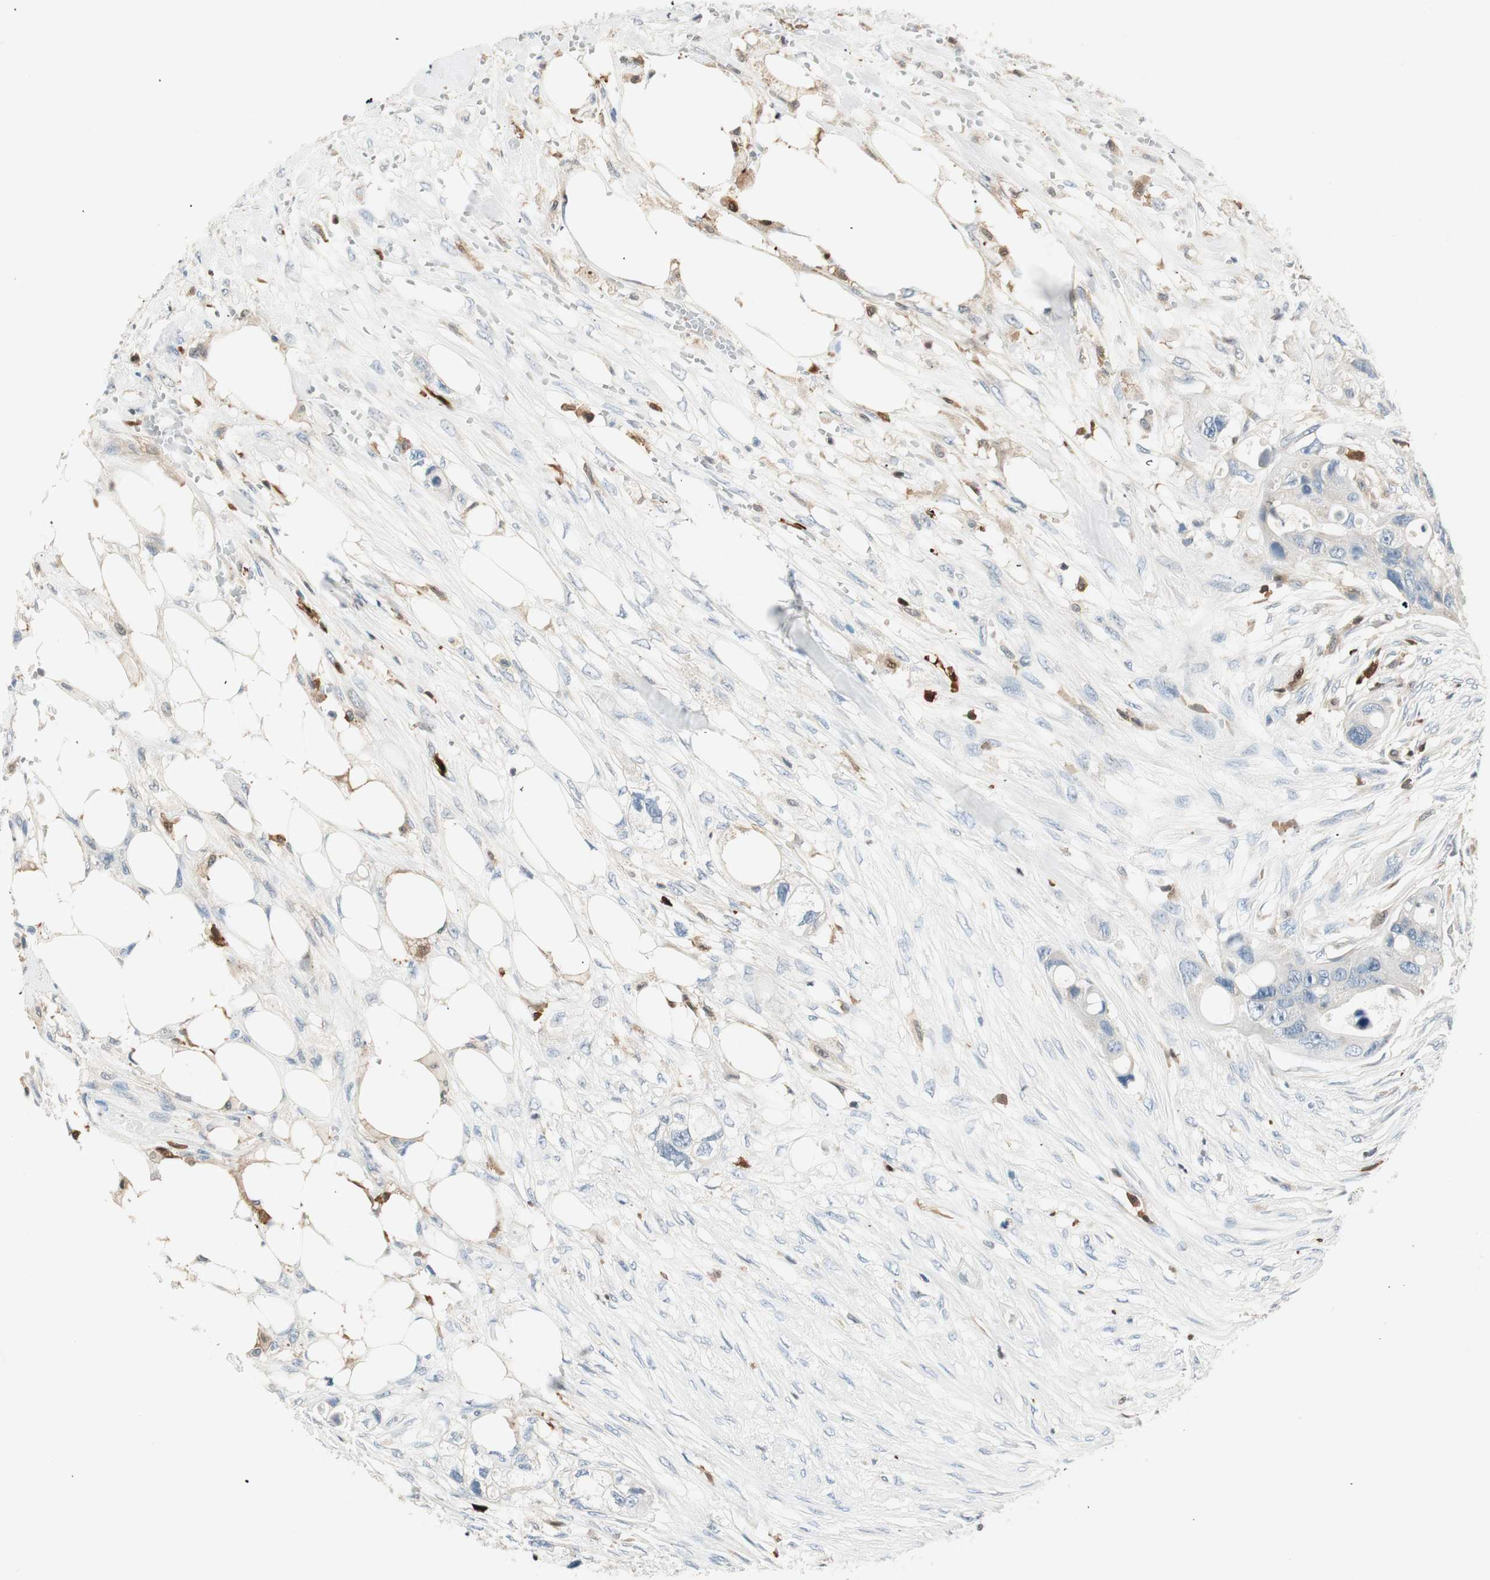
{"staining": {"intensity": "negative", "quantity": "none", "location": "none"}, "tissue": "colorectal cancer", "cell_type": "Tumor cells", "image_type": "cancer", "snomed": [{"axis": "morphology", "description": "Adenocarcinoma, NOS"}, {"axis": "topography", "description": "Colon"}], "caption": "High magnification brightfield microscopy of colorectal cancer (adenocarcinoma) stained with DAB (brown) and counterstained with hematoxylin (blue): tumor cells show no significant staining.", "gene": "COTL1", "patient": {"sex": "female", "age": 57}}